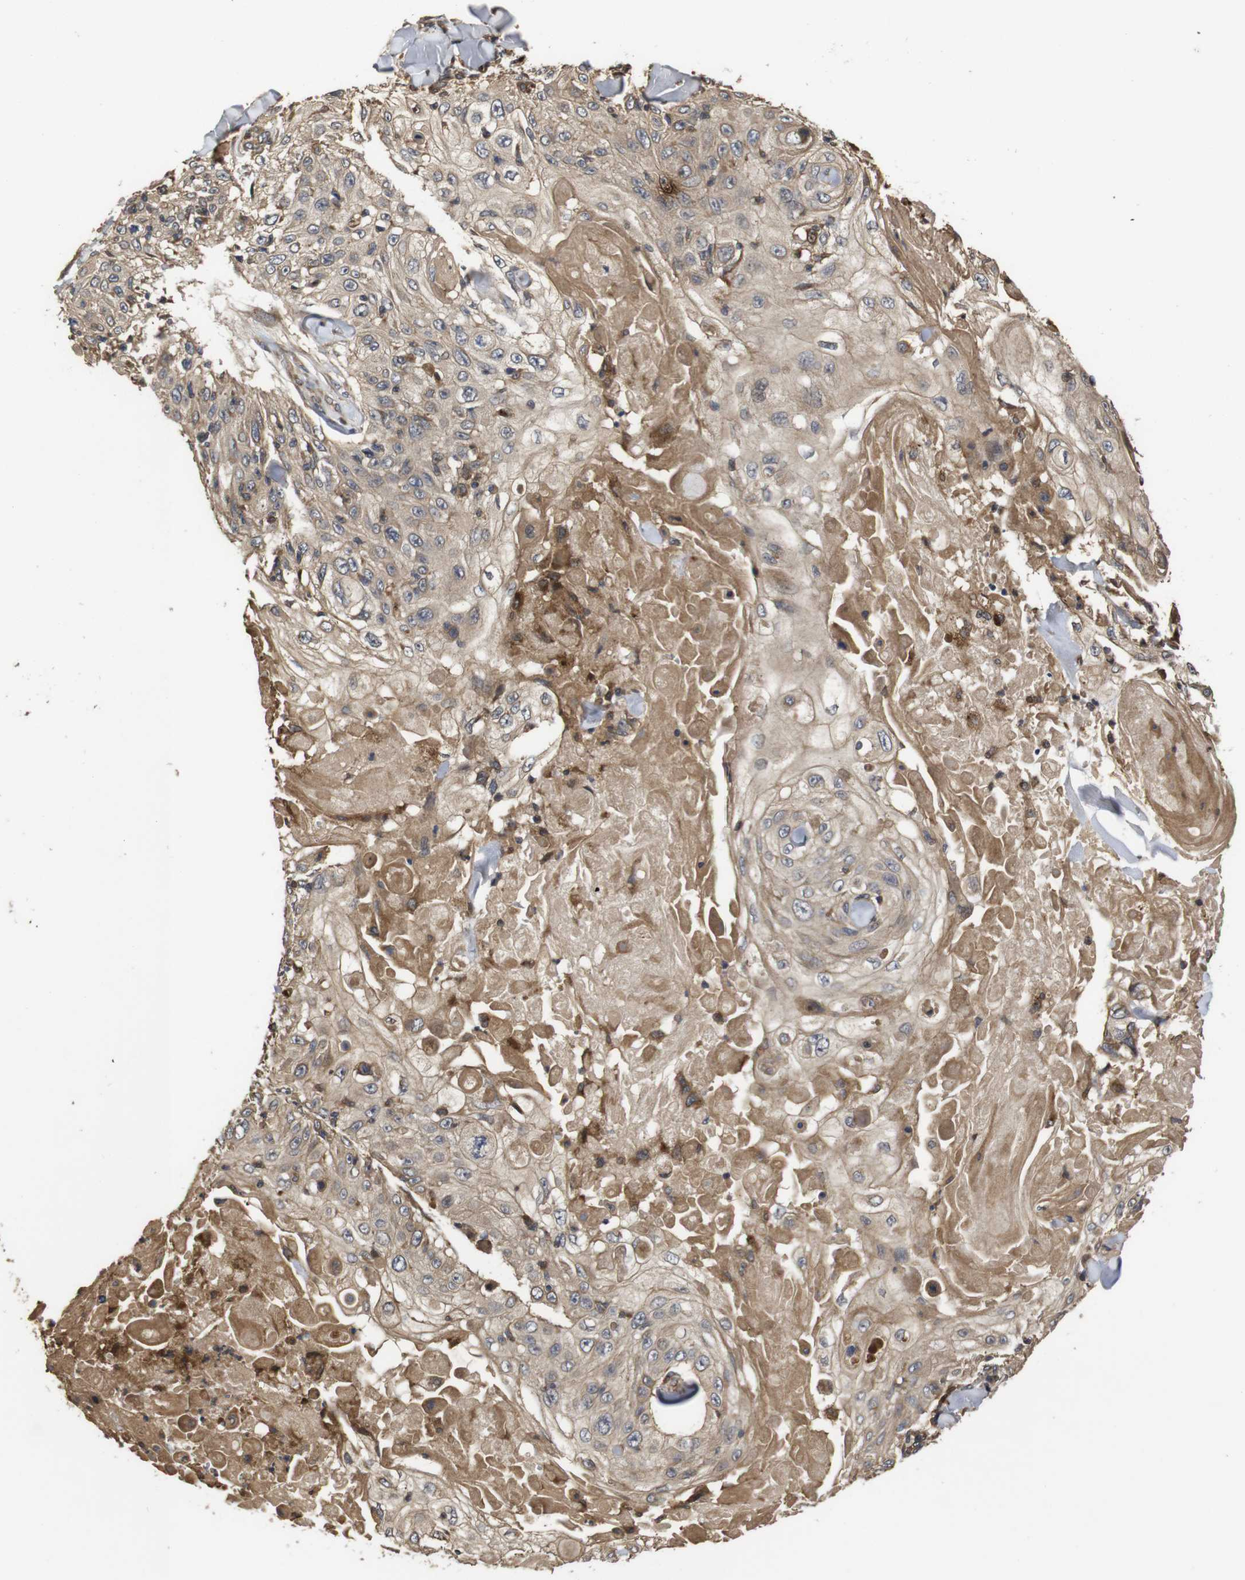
{"staining": {"intensity": "weak", "quantity": ">75%", "location": "cytoplasmic/membranous"}, "tissue": "skin cancer", "cell_type": "Tumor cells", "image_type": "cancer", "snomed": [{"axis": "morphology", "description": "Squamous cell carcinoma, NOS"}, {"axis": "topography", "description": "Skin"}], "caption": "Immunohistochemical staining of skin squamous cell carcinoma exhibits low levels of weak cytoplasmic/membranous staining in approximately >75% of tumor cells.", "gene": "PTPN14", "patient": {"sex": "male", "age": 86}}